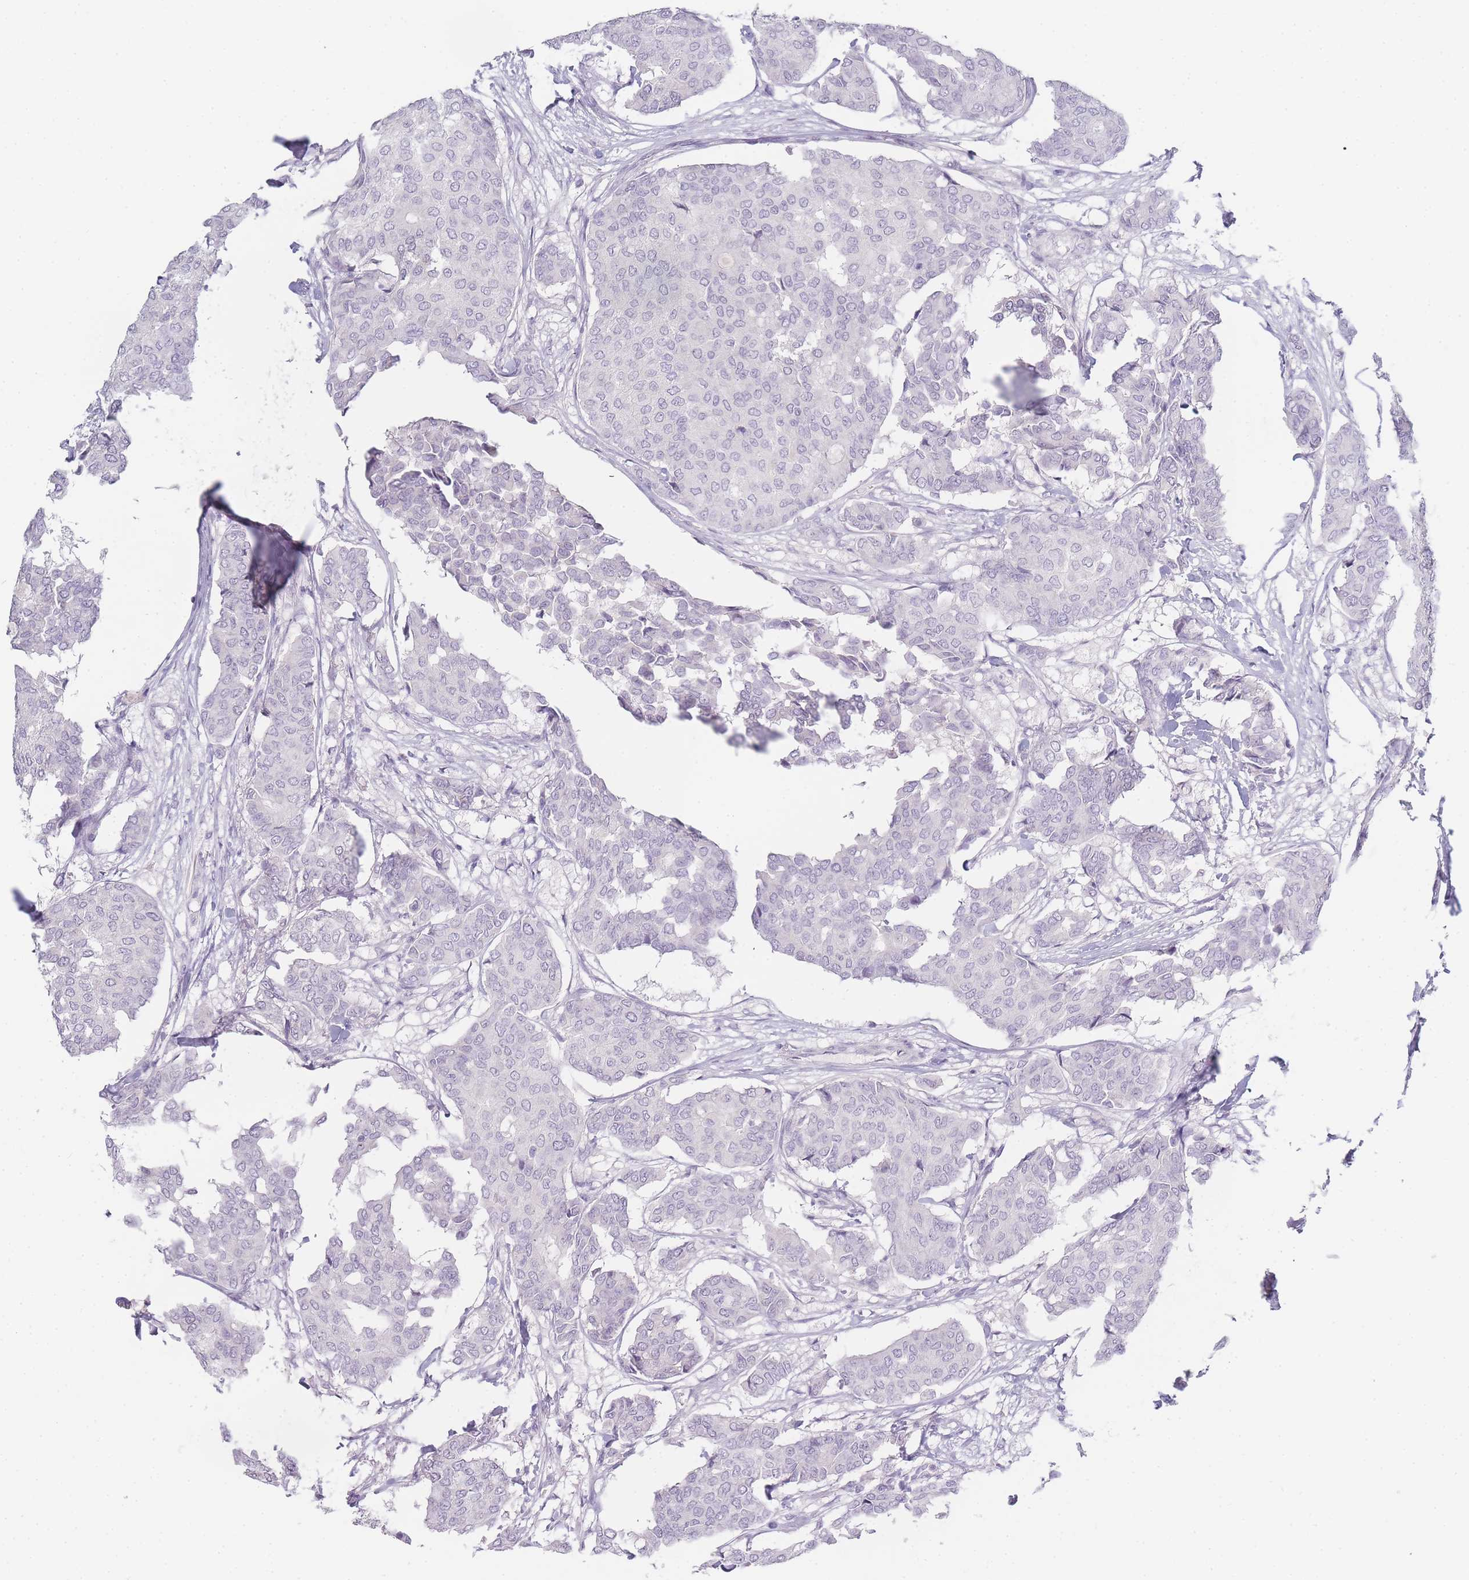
{"staining": {"intensity": "negative", "quantity": "none", "location": "none"}, "tissue": "breast cancer", "cell_type": "Tumor cells", "image_type": "cancer", "snomed": [{"axis": "morphology", "description": "Duct carcinoma"}, {"axis": "topography", "description": "Breast"}], "caption": "An image of human intraductal carcinoma (breast) is negative for staining in tumor cells. (DAB immunohistochemistry, high magnification).", "gene": "INS", "patient": {"sex": "female", "age": 75}}